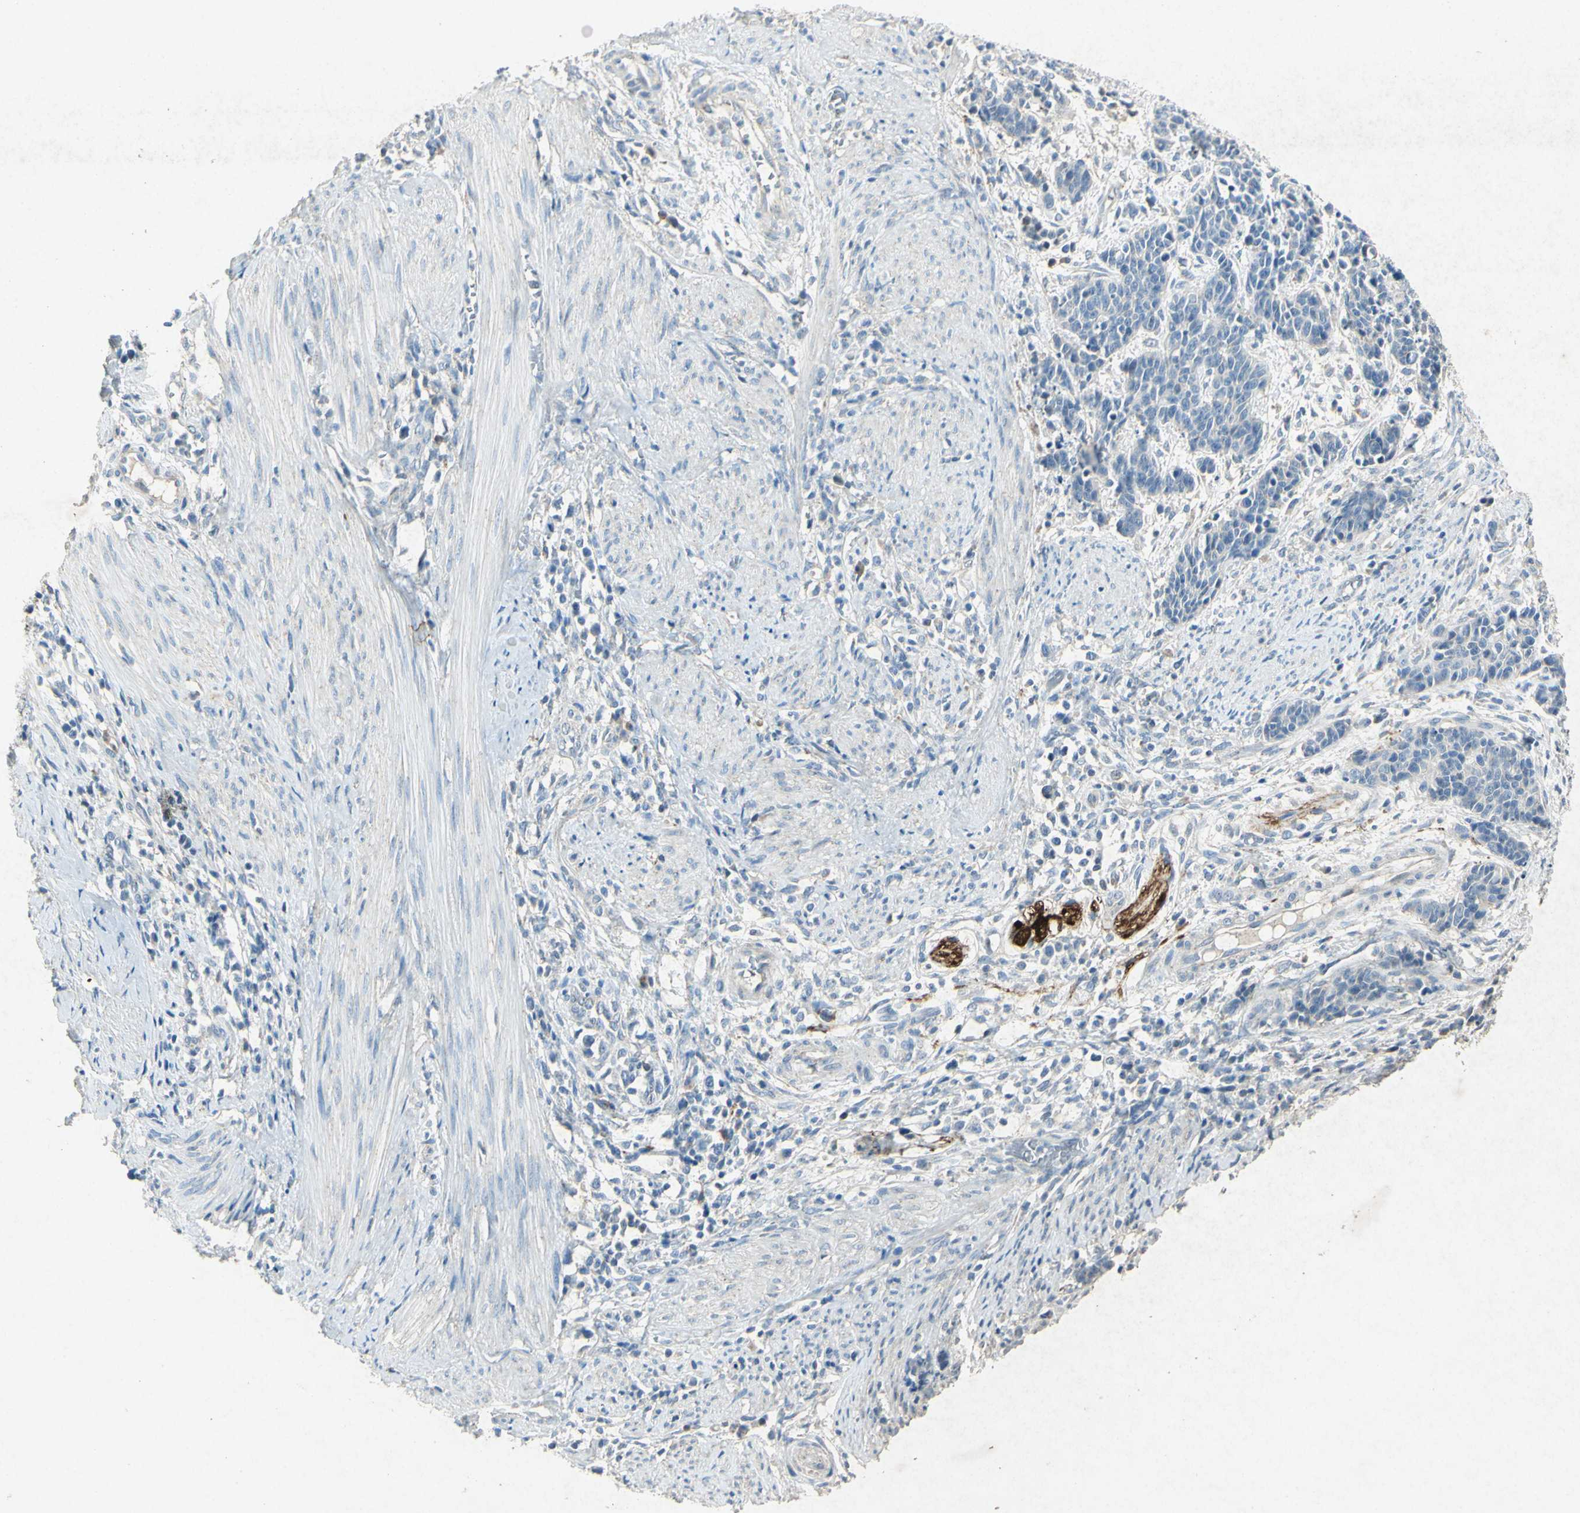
{"staining": {"intensity": "negative", "quantity": "none", "location": "none"}, "tissue": "cervical cancer", "cell_type": "Tumor cells", "image_type": "cancer", "snomed": [{"axis": "morphology", "description": "Squamous cell carcinoma, NOS"}, {"axis": "topography", "description": "Cervix"}], "caption": "An image of cervical cancer stained for a protein displays no brown staining in tumor cells.", "gene": "SNAP91", "patient": {"sex": "female", "age": 35}}